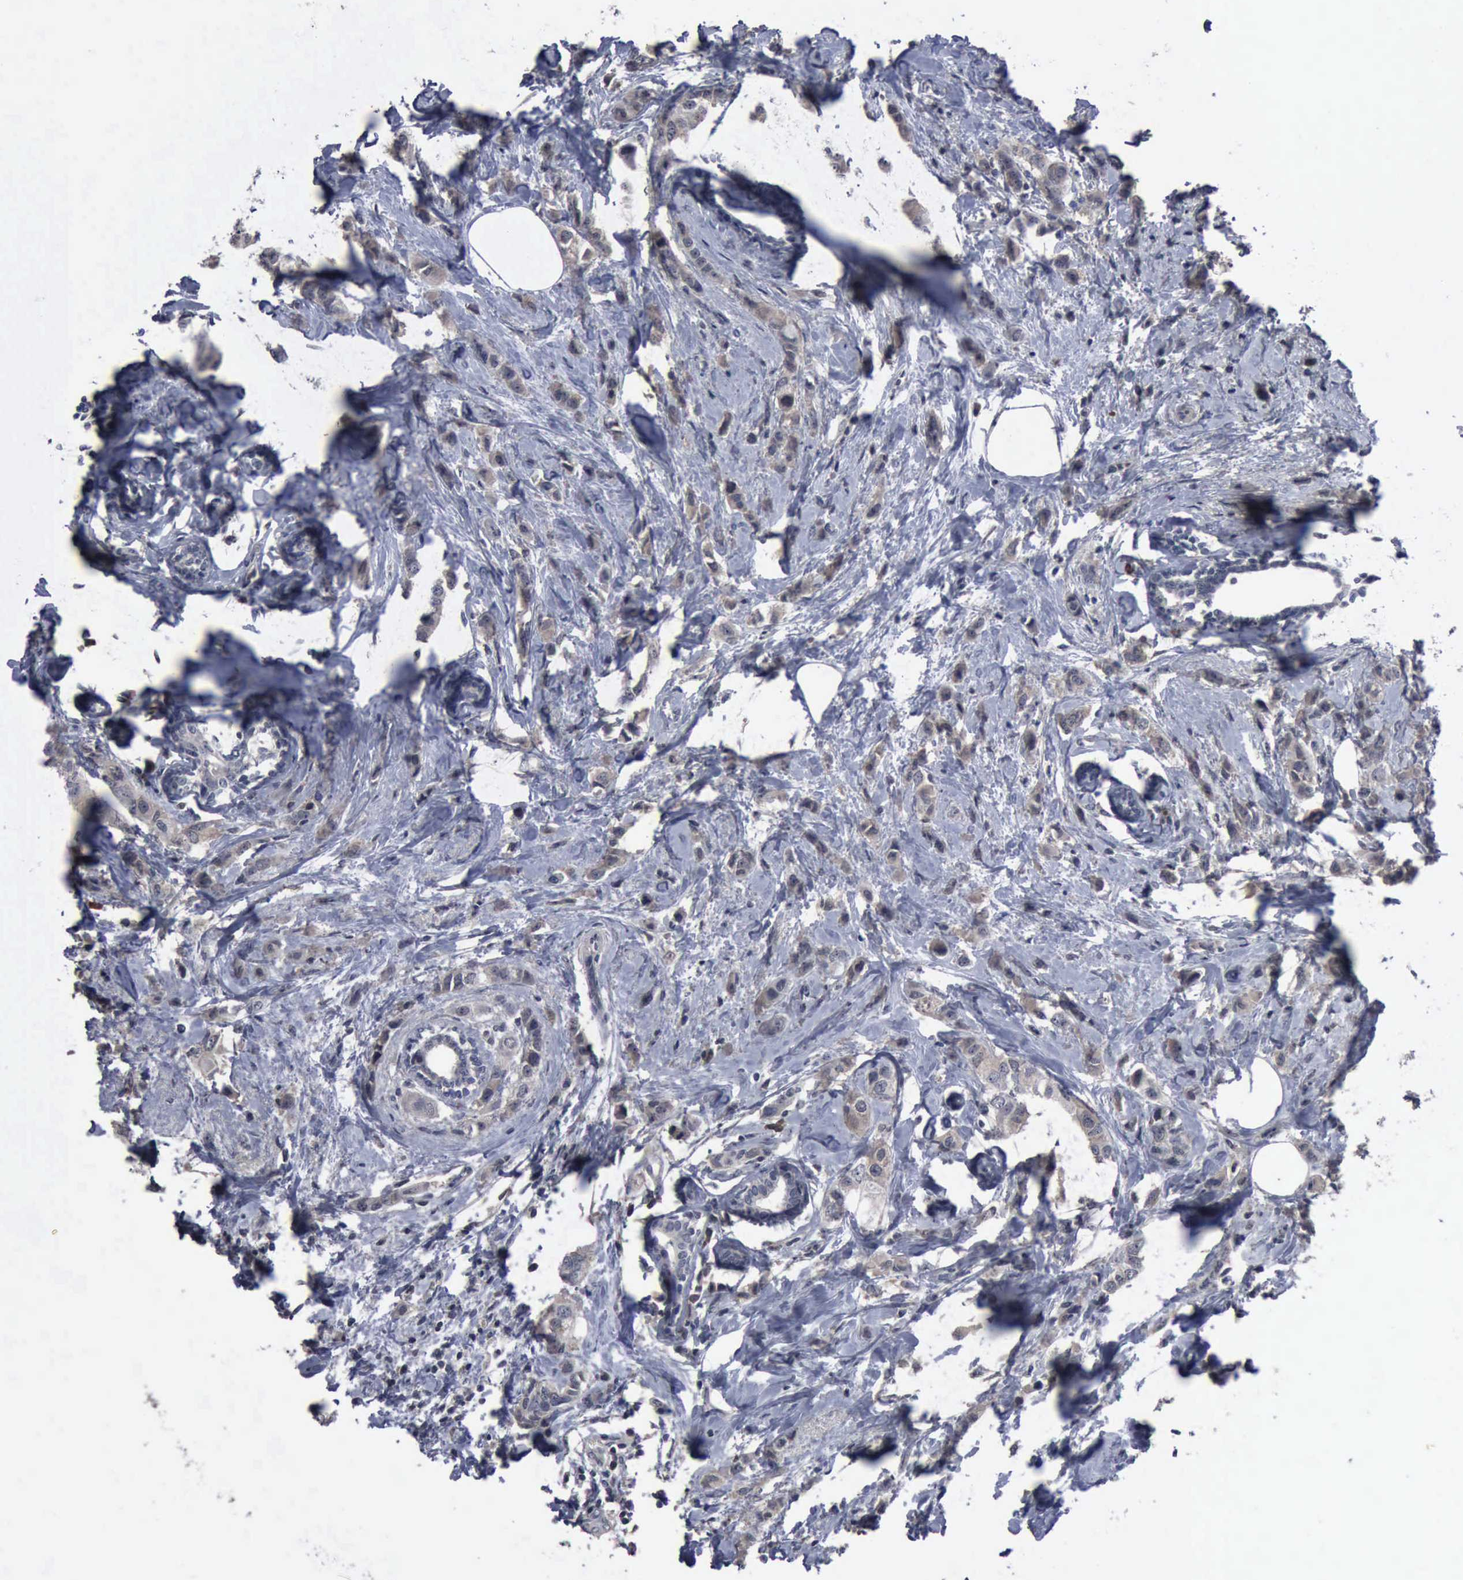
{"staining": {"intensity": "negative", "quantity": "none", "location": "none"}, "tissue": "breast cancer", "cell_type": "Tumor cells", "image_type": "cancer", "snomed": [{"axis": "morphology", "description": "Normal tissue, NOS"}, {"axis": "morphology", "description": "Duct carcinoma"}, {"axis": "topography", "description": "Breast"}], "caption": "Immunohistochemical staining of human breast cancer (invasive ductal carcinoma) shows no significant staining in tumor cells.", "gene": "MYO18B", "patient": {"sex": "female", "age": 50}}